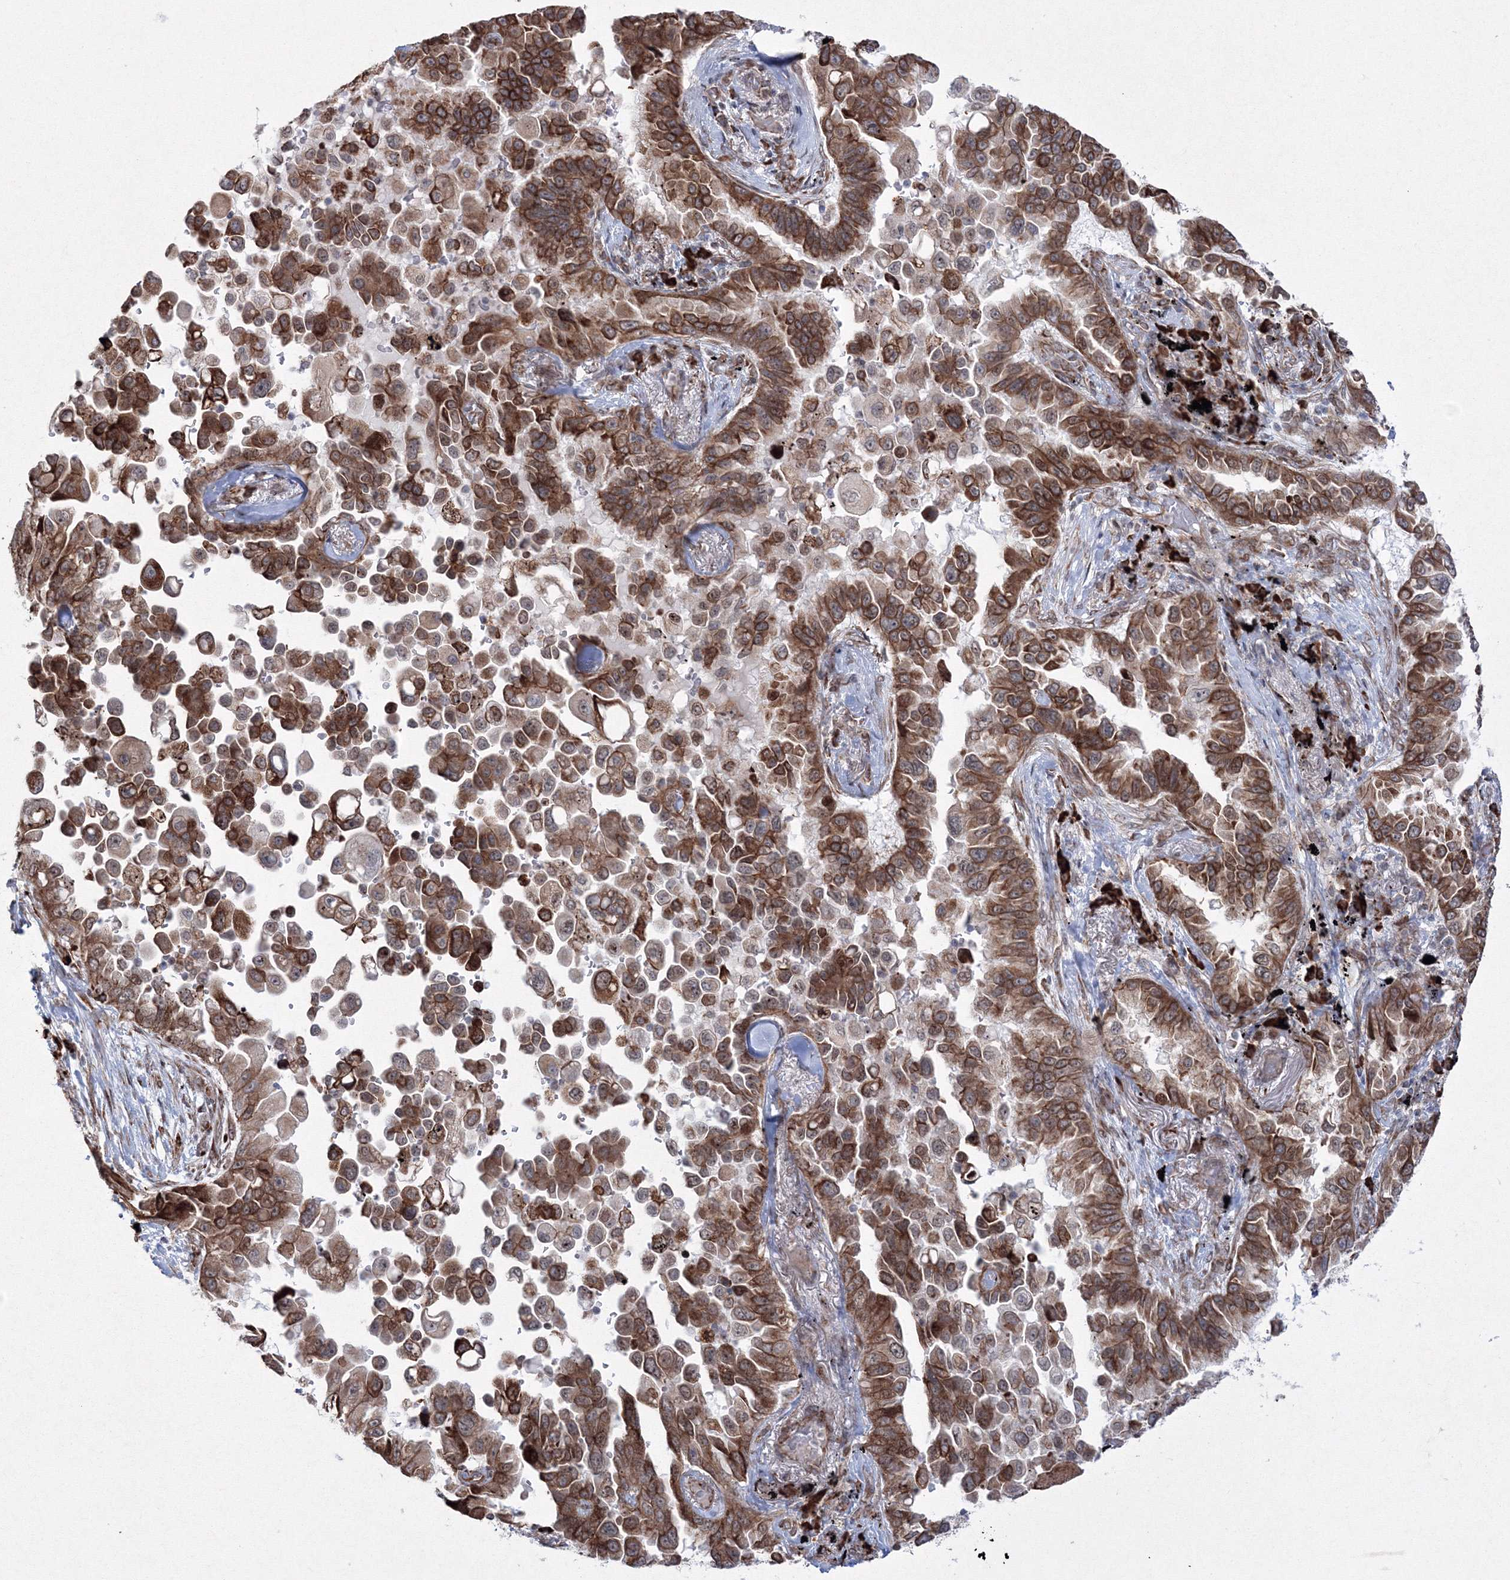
{"staining": {"intensity": "strong", "quantity": ">75%", "location": "cytoplasmic/membranous"}, "tissue": "lung cancer", "cell_type": "Tumor cells", "image_type": "cancer", "snomed": [{"axis": "morphology", "description": "Adenocarcinoma, NOS"}, {"axis": "topography", "description": "Lung"}], "caption": "Lung adenocarcinoma was stained to show a protein in brown. There is high levels of strong cytoplasmic/membranous staining in approximately >75% of tumor cells.", "gene": "EFCAB12", "patient": {"sex": "female", "age": 67}}